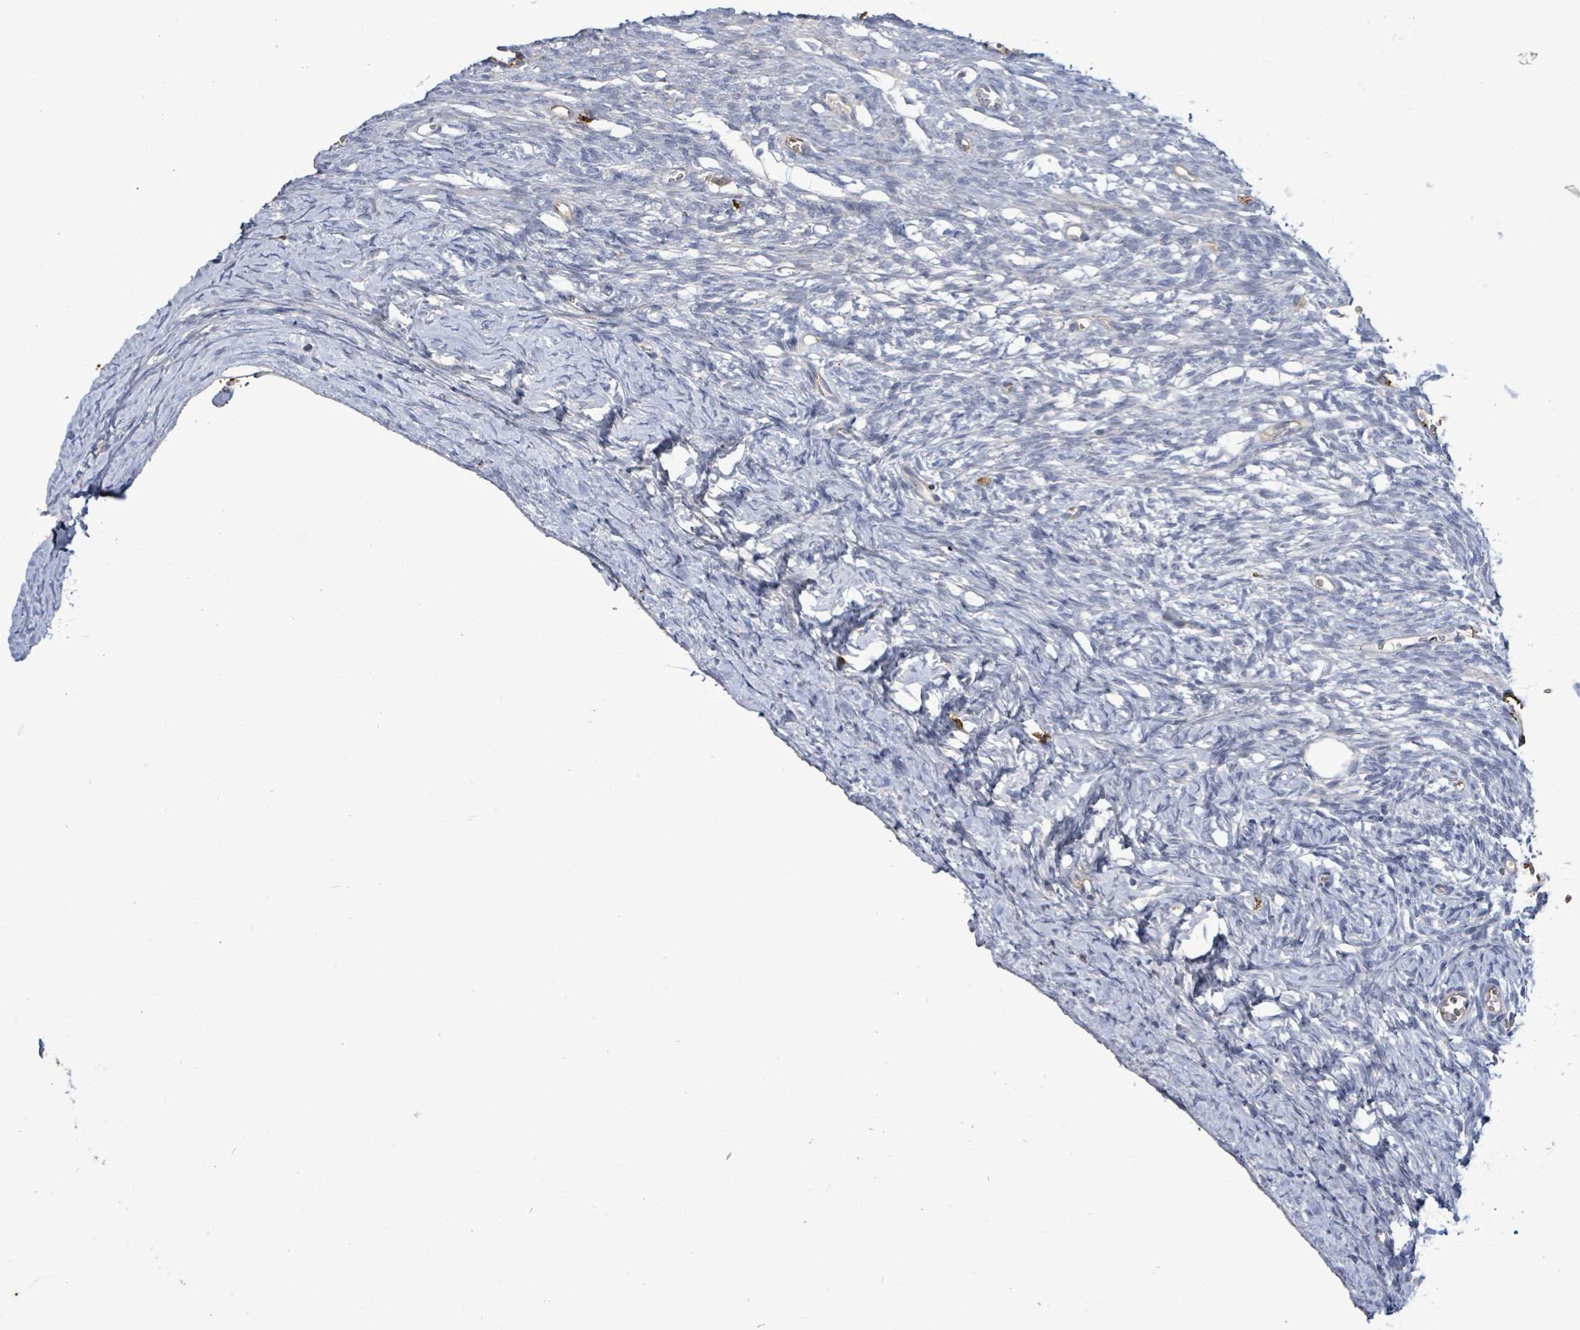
{"staining": {"intensity": "negative", "quantity": "none", "location": "none"}, "tissue": "ovary", "cell_type": "Ovarian stroma cells", "image_type": "normal", "snomed": [{"axis": "morphology", "description": "Normal tissue, NOS"}, {"axis": "topography", "description": "Ovary"}], "caption": "Human ovary stained for a protein using IHC shows no expression in ovarian stroma cells.", "gene": "FAM210A", "patient": {"sex": "female", "age": 39}}